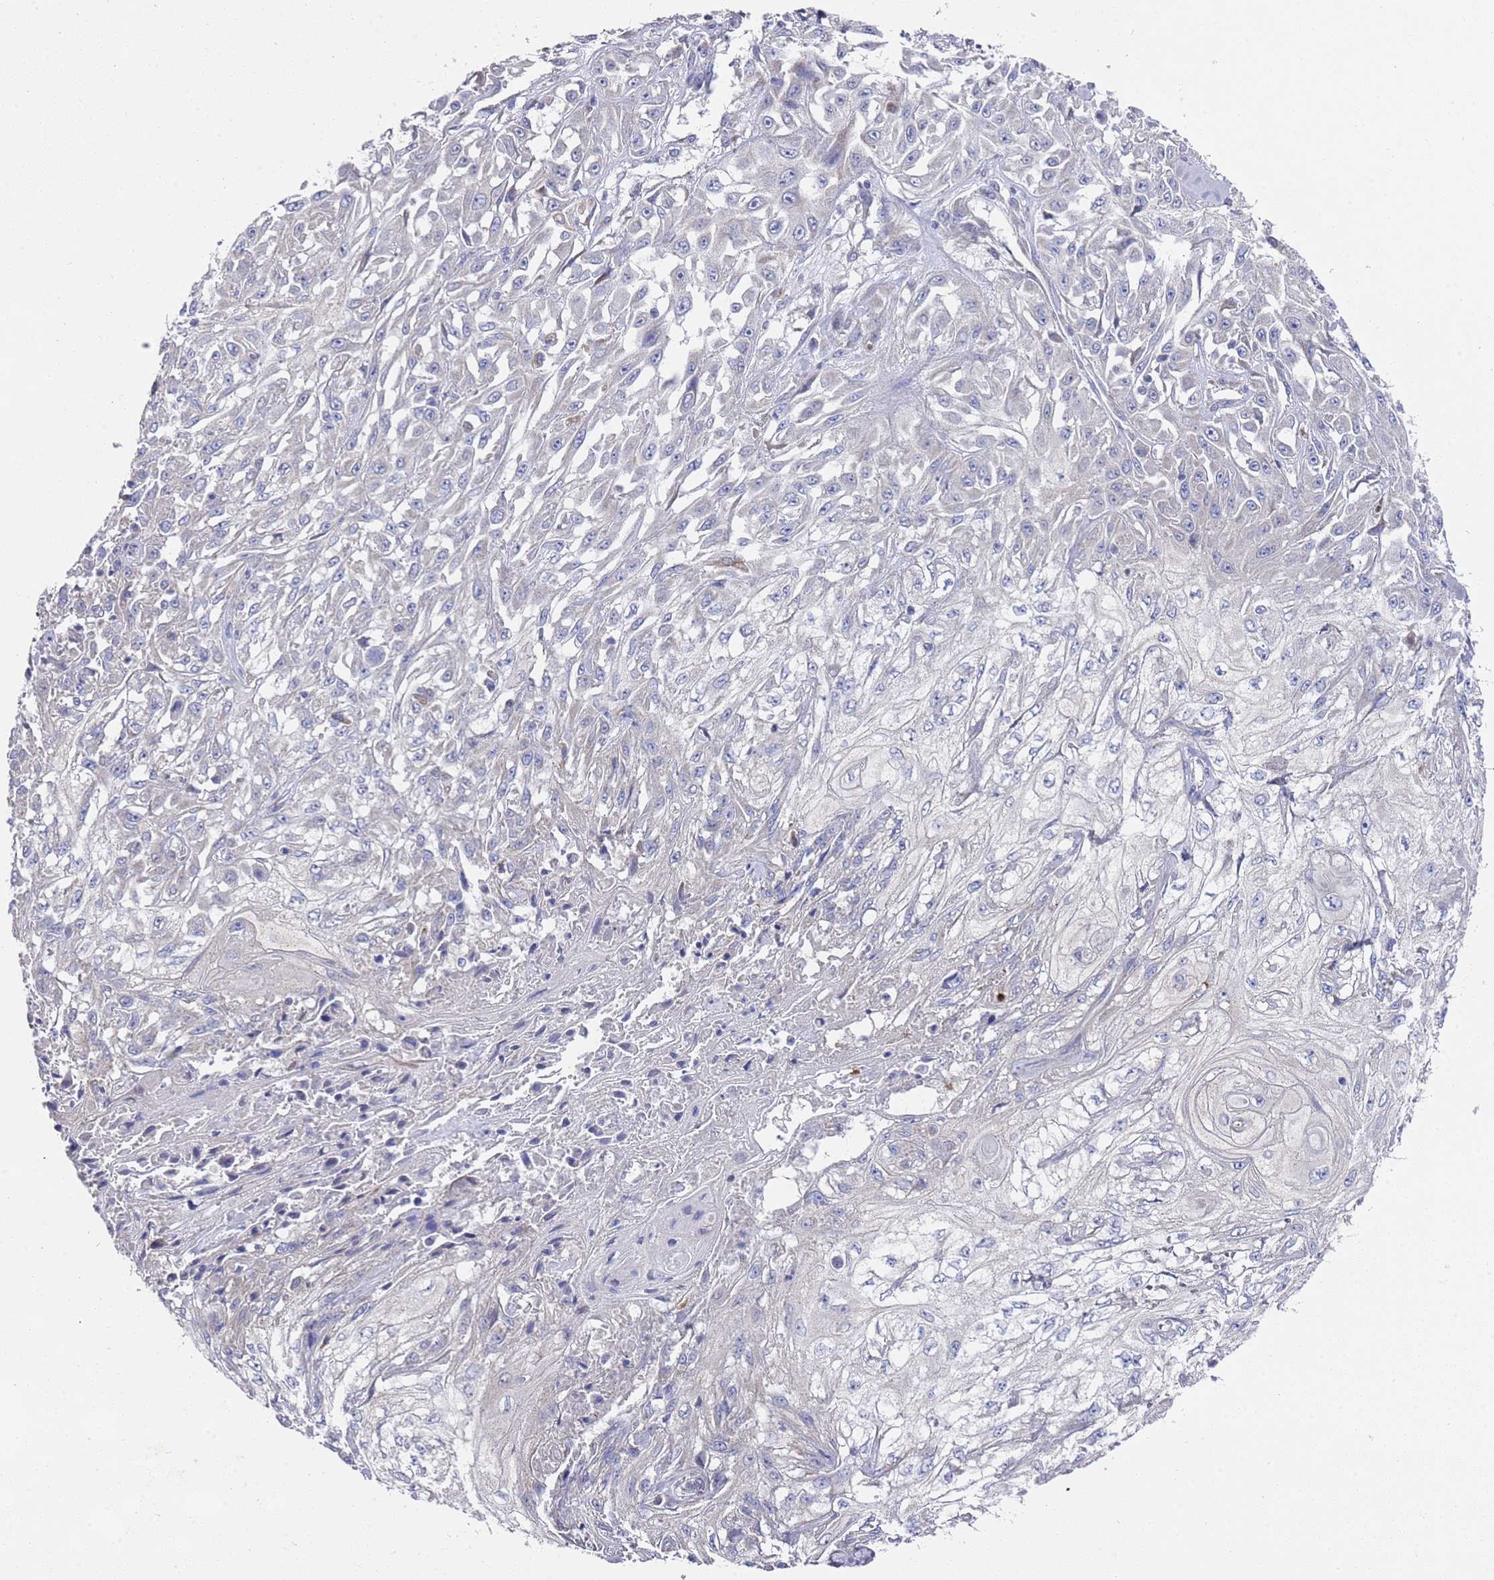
{"staining": {"intensity": "negative", "quantity": "none", "location": "none"}, "tissue": "skin cancer", "cell_type": "Tumor cells", "image_type": "cancer", "snomed": [{"axis": "morphology", "description": "Squamous cell carcinoma, NOS"}, {"axis": "morphology", "description": "Squamous cell carcinoma, metastatic, NOS"}, {"axis": "topography", "description": "Skin"}, {"axis": "topography", "description": "Lymph node"}], "caption": "This micrograph is of skin squamous cell carcinoma stained with IHC to label a protein in brown with the nuclei are counter-stained blue. There is no staining in tumor cells.", "gene": "NPEPPS", "patient": {"sex": "male", "age": 75}}